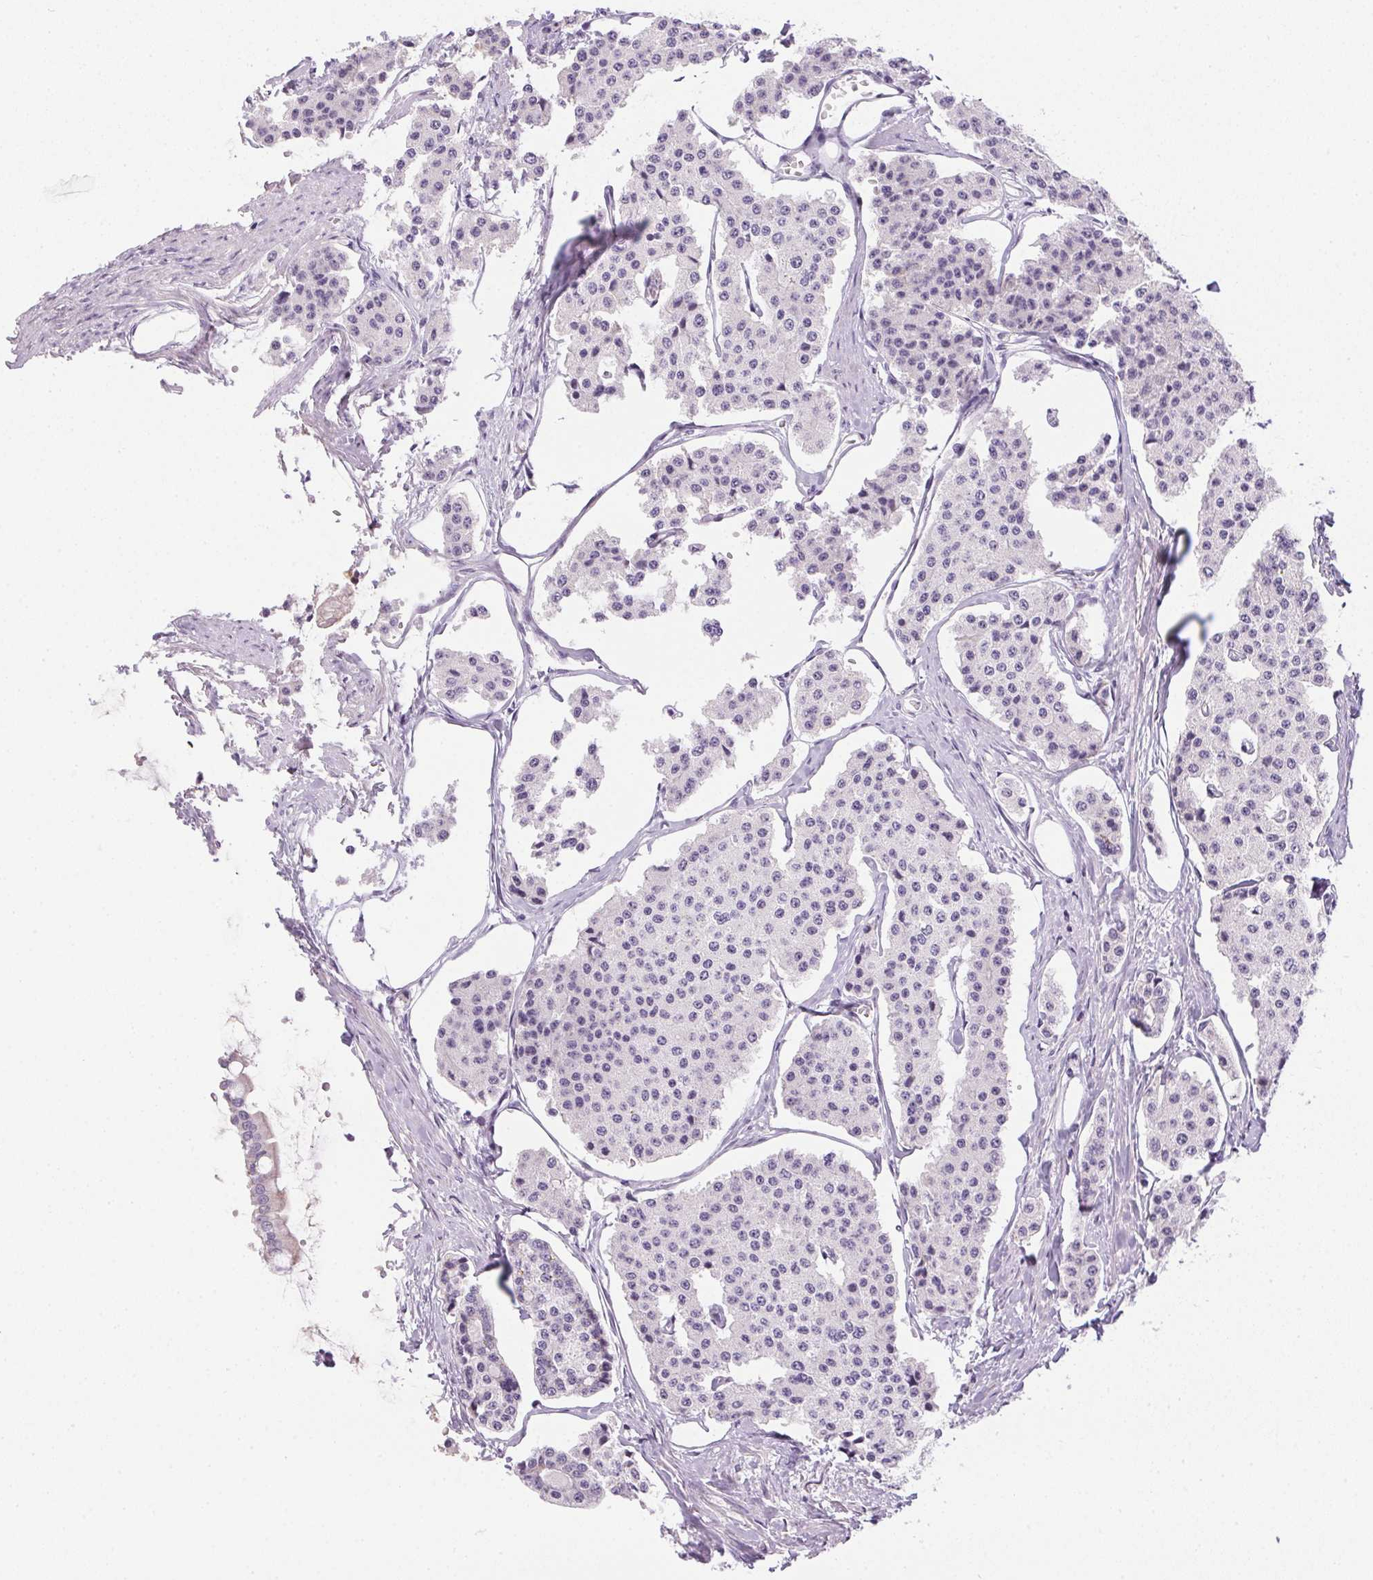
{"staining": {"intensity": "negative", "quantity": "none", "location": "none"}, "tissue": "carcinoid", "cell_type": "Tumor cells", "image_type": "cancer", "snomed": [{"axis": "morphology", "description": "Carcinoid, malignant, NOS"}, {"axis": "topography", "description": "Small intestine"}], "caption": "DAB (3,3'-diaminobenzidine) immunohistochemical staining of carcinoid (malignant) demonstrates no significant staining in tumor cells.", "gene": "GSDMC", "patient": {"sex": "female", "age": 65}}